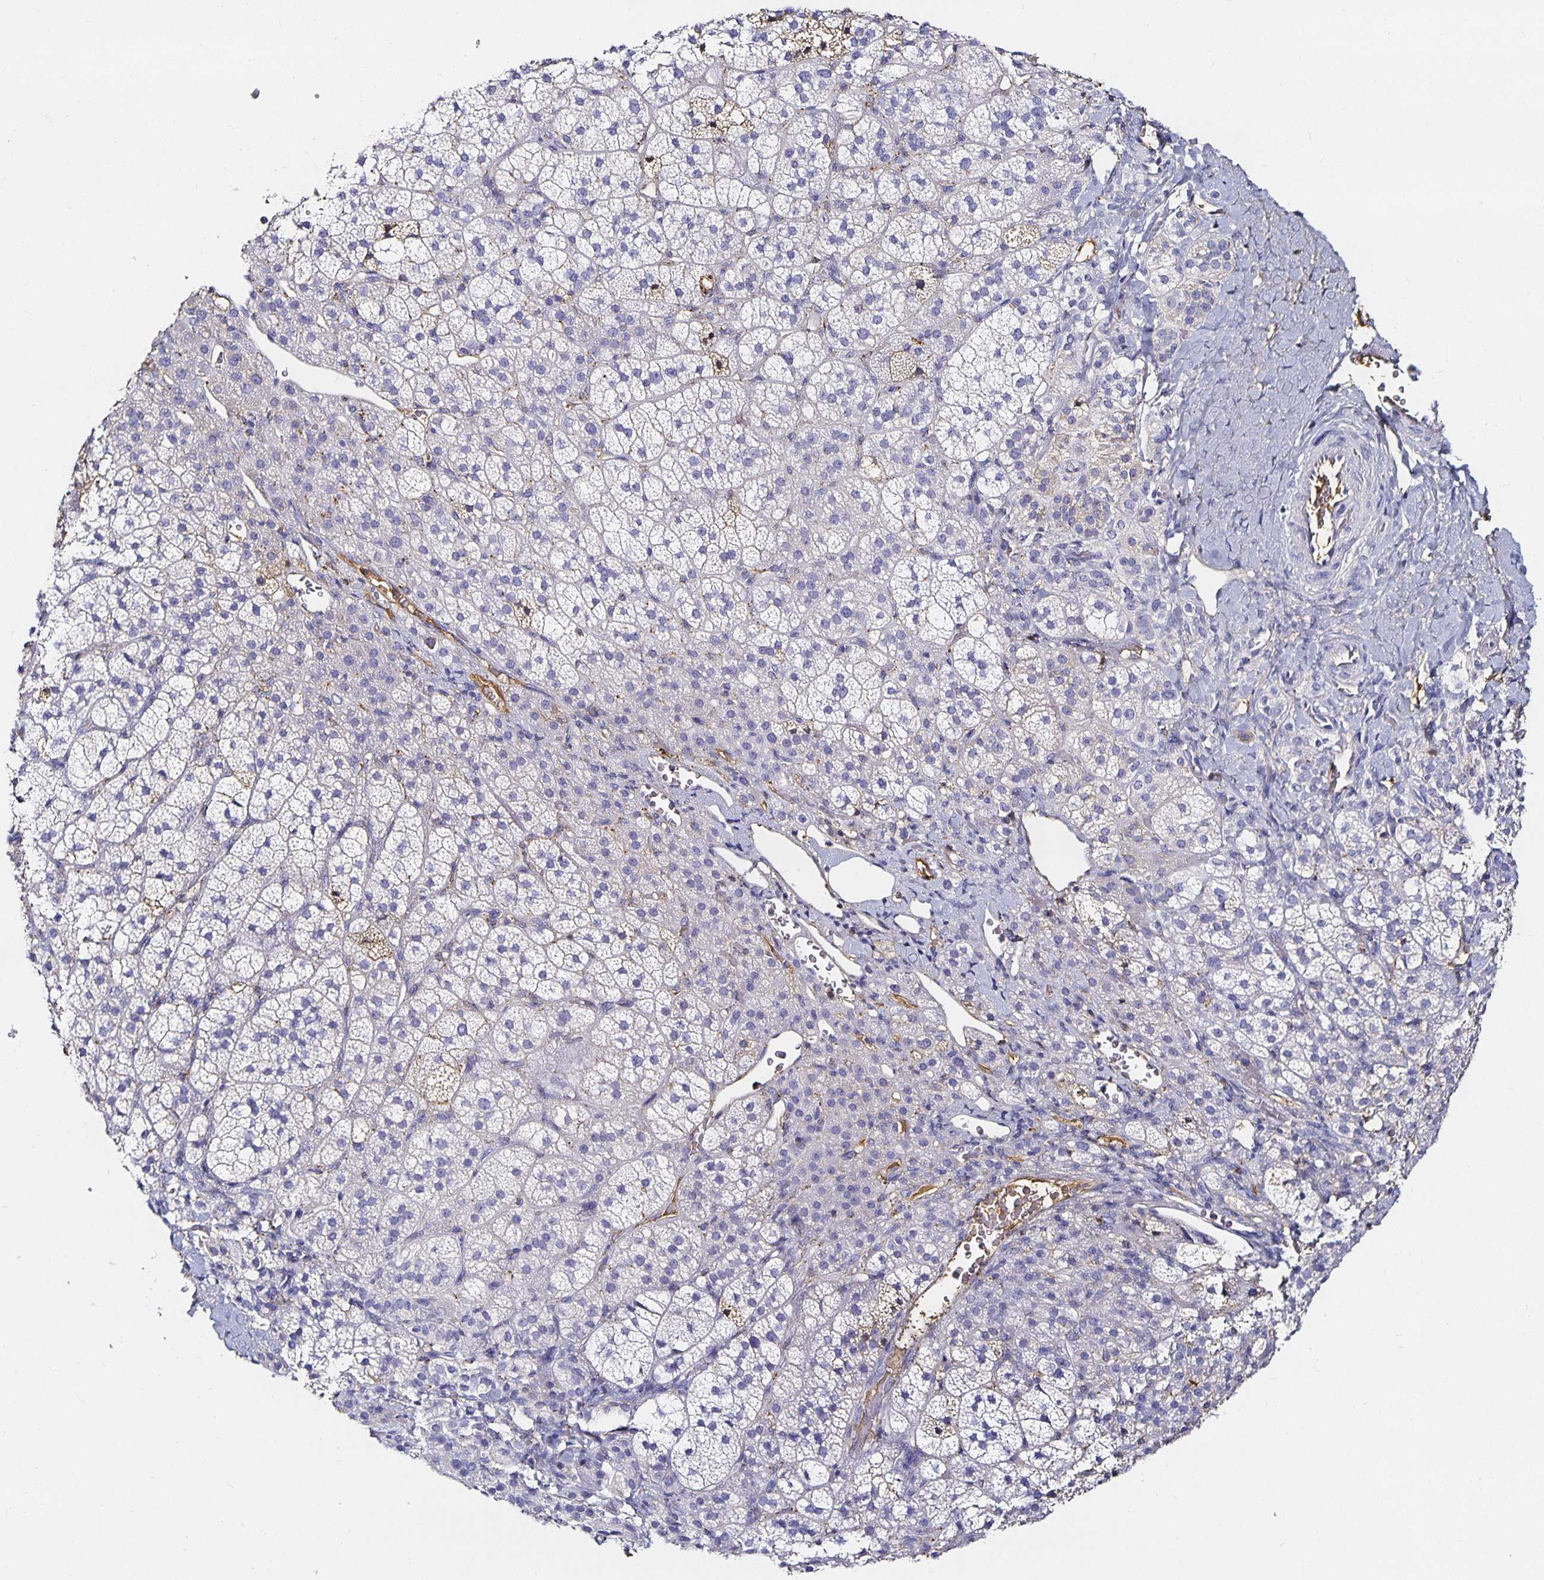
{"staining": {"intensity": "weak", "quantity": "<25%", "location": "cytoplasmic/membranous"}, "tissue": "adrenal gland", "cell_type": "Glandular cells", "image_type": "normal", "snomed": [{"axis": "morphology", "description": "Normal tissue, NOS"}, {"axis": "topography", "description": "Adrenal gland"}], "caption": "This photomicrograph is of unremarkable adrenal gland stained with immunohistochemistry (IHC) to label a protein in brown with the nuclei are counter-stained blue. There is no staining in glandular cells.", "gene": "TTR", "patient": {"sex": "female", "age": 60}}